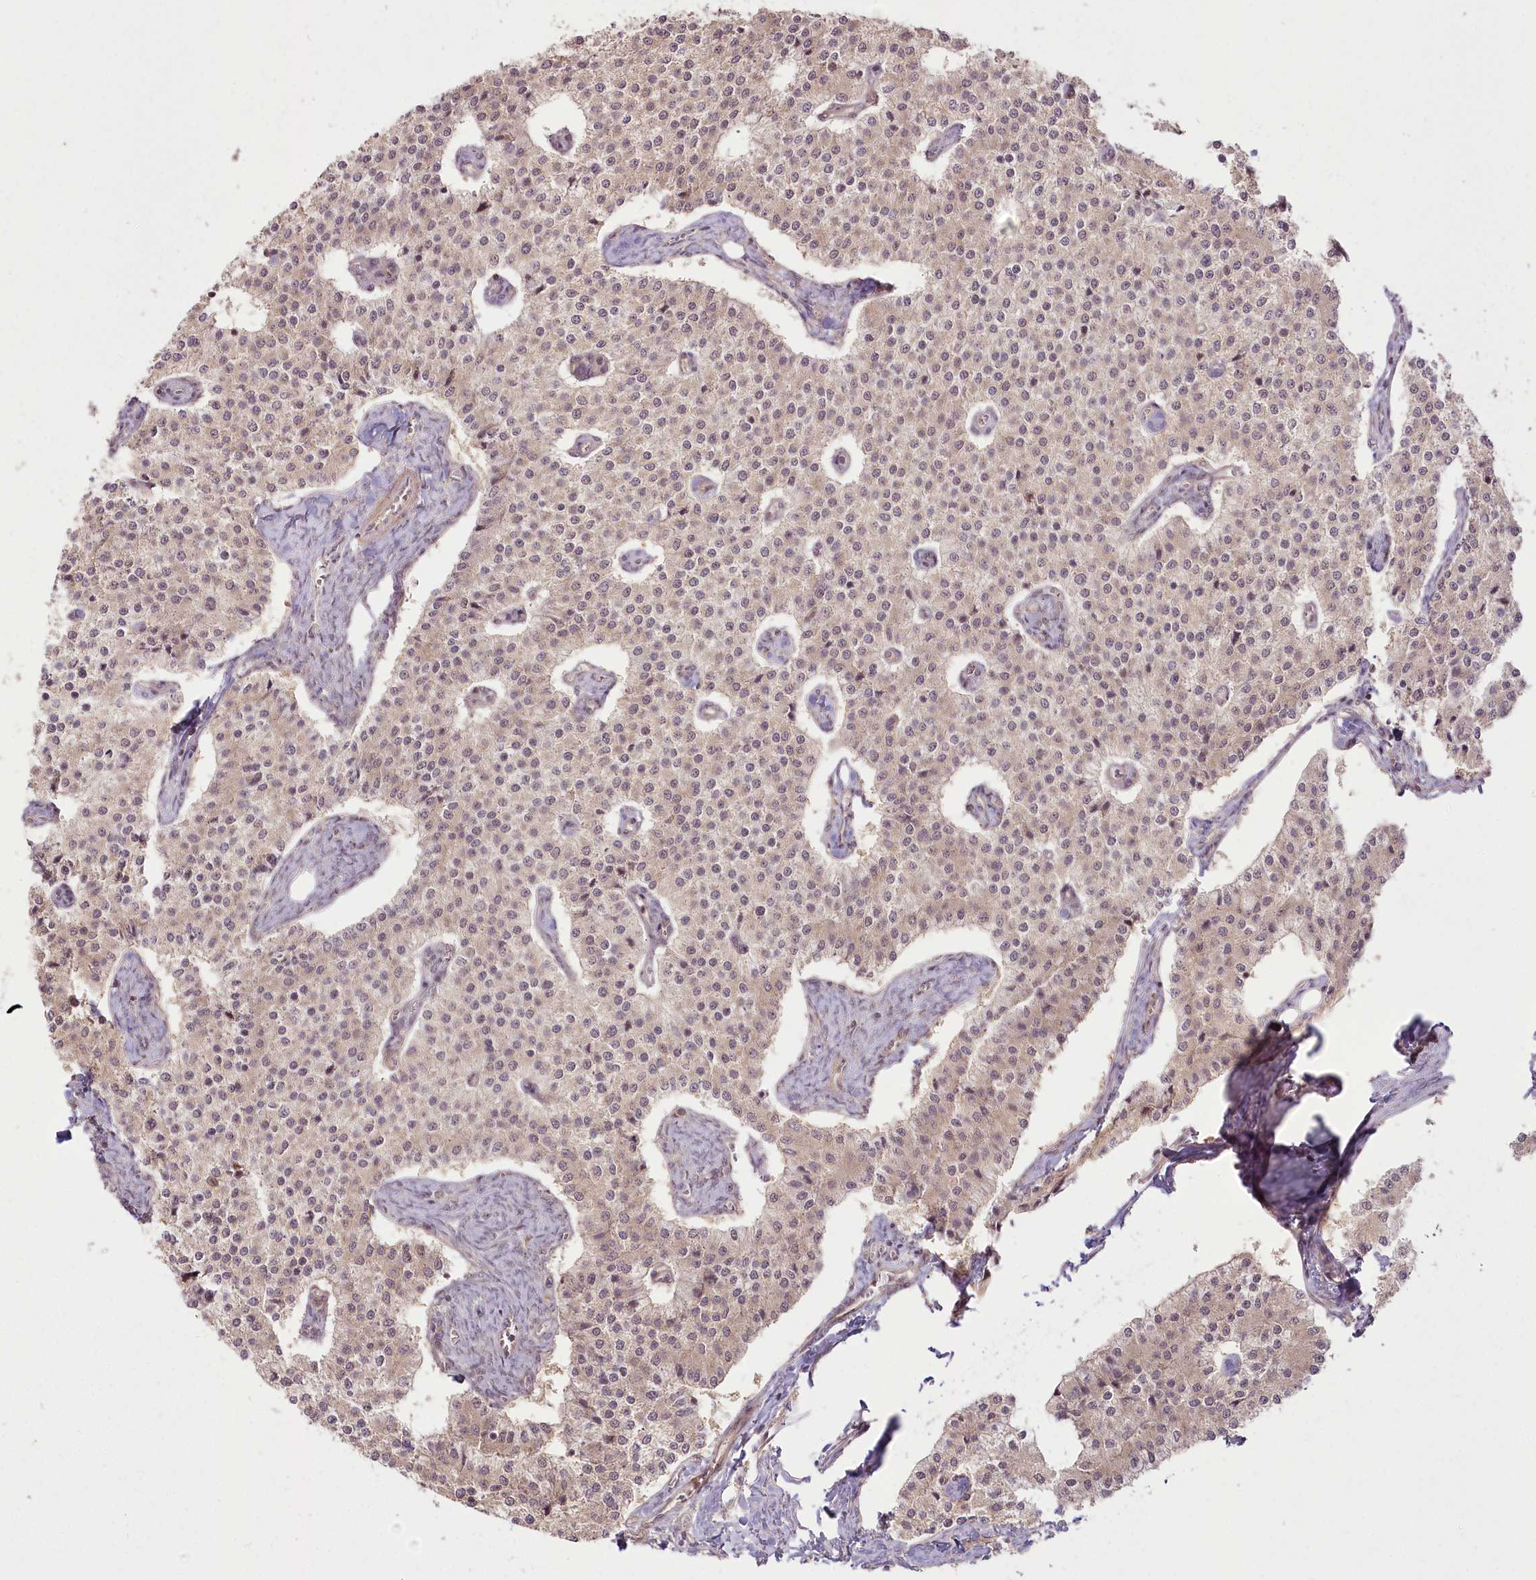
{"staining": {"intensity": "weak", "quantity": ">75%", "location": "cytoplasmic/membranous,nuclear"}, "tissue": "carcinoid", "cell_type": "Tumor cells", "image_type": "cancer", "snomed": [{"axis": "morphology", "description": "Carcinoid, malignant, NOS"}, {"axis": "topography", "description": "Colon"}], "caption": "Tumor cells display low levels of weak cytoplasmic/membranous and nuclear expression in approximately >75% of cells in human carcinoid (malignant).", "gene": "R3HDM2", "patient": {"sex": "female", "age": 52}}